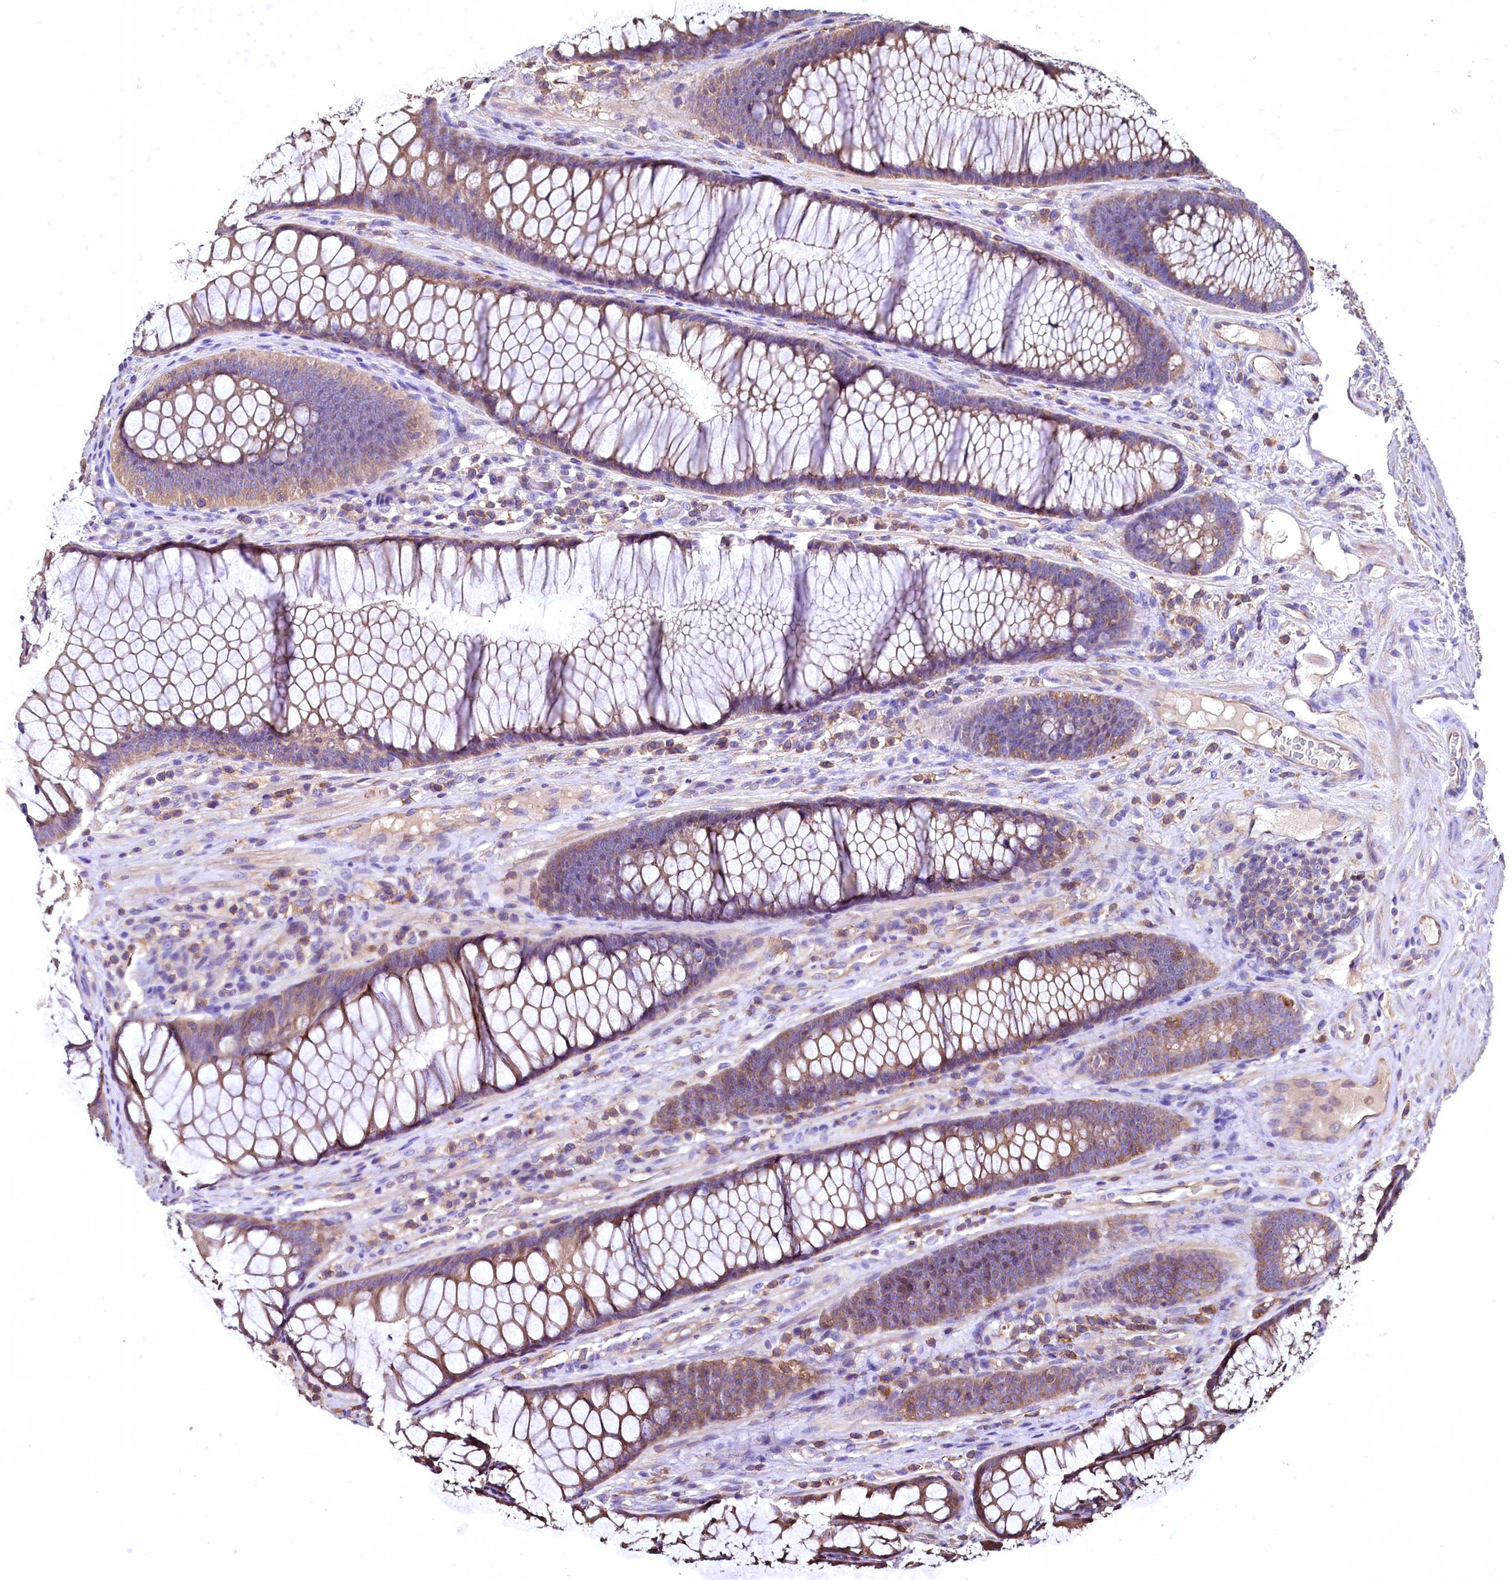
{"staining": {"intensity": "weak", "quantity": "25%-75%", "location": "cytoplasmic/membranous"}, "tissue": "colon", "cell_type": "Endothelial cells", "image_type": "normal", "snomed": [{"axis": "morphology", "description": "Normal tissue, NOS"}, {"axis": "topography", "description": "Colon"}], "caption": "Immunohistochemistry (DAB (3,3'-diaminobenzidine)) staining of unremarkable human colon shows weak cytoplasmic/membranous protein staining in approximately 25%-75% of endothelial cells. The protein is stained brown, and the nuclei are stained in blue (DAB (3,3'-diaminobenzidine) IHC with brightfield microscopy, high magnification).", "gene": "RARS2", "patient": {"sex": "female", "age": 82}}